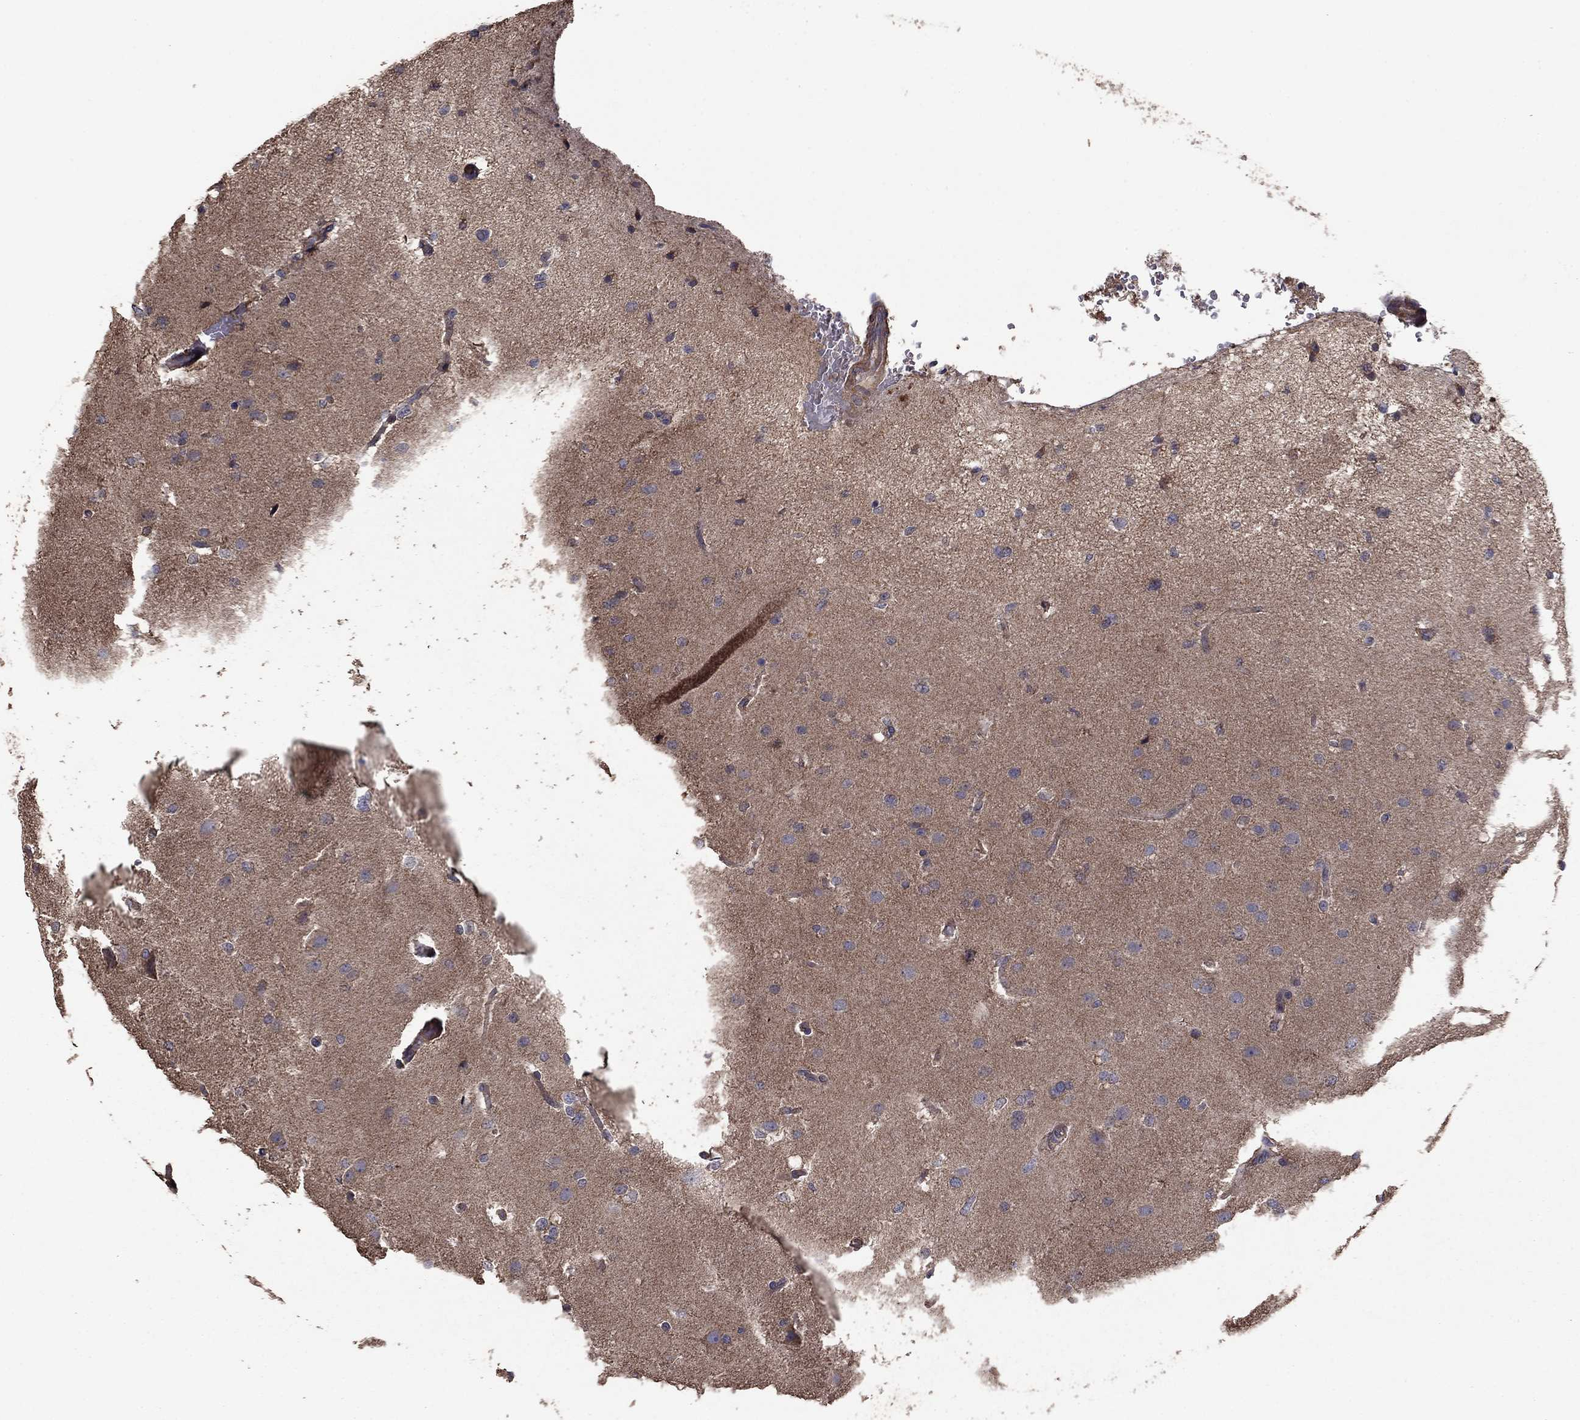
{"staining": {"intensity": "negative", "quantity": "none", "location": "none"}, "tissue": "glioma", "cell_type": "Tumor cells", "image_type": "cancer", "snomed": [{"axis": "morphology", "description": "Glioma, malignant, High grade"}, {"axis": "topography", "description": "Brain"}], "caption": "Tumor cells show no significant protein expression in glioma.", "gene": "FLT4", "patient": {"sex": "male", "age": 68}}